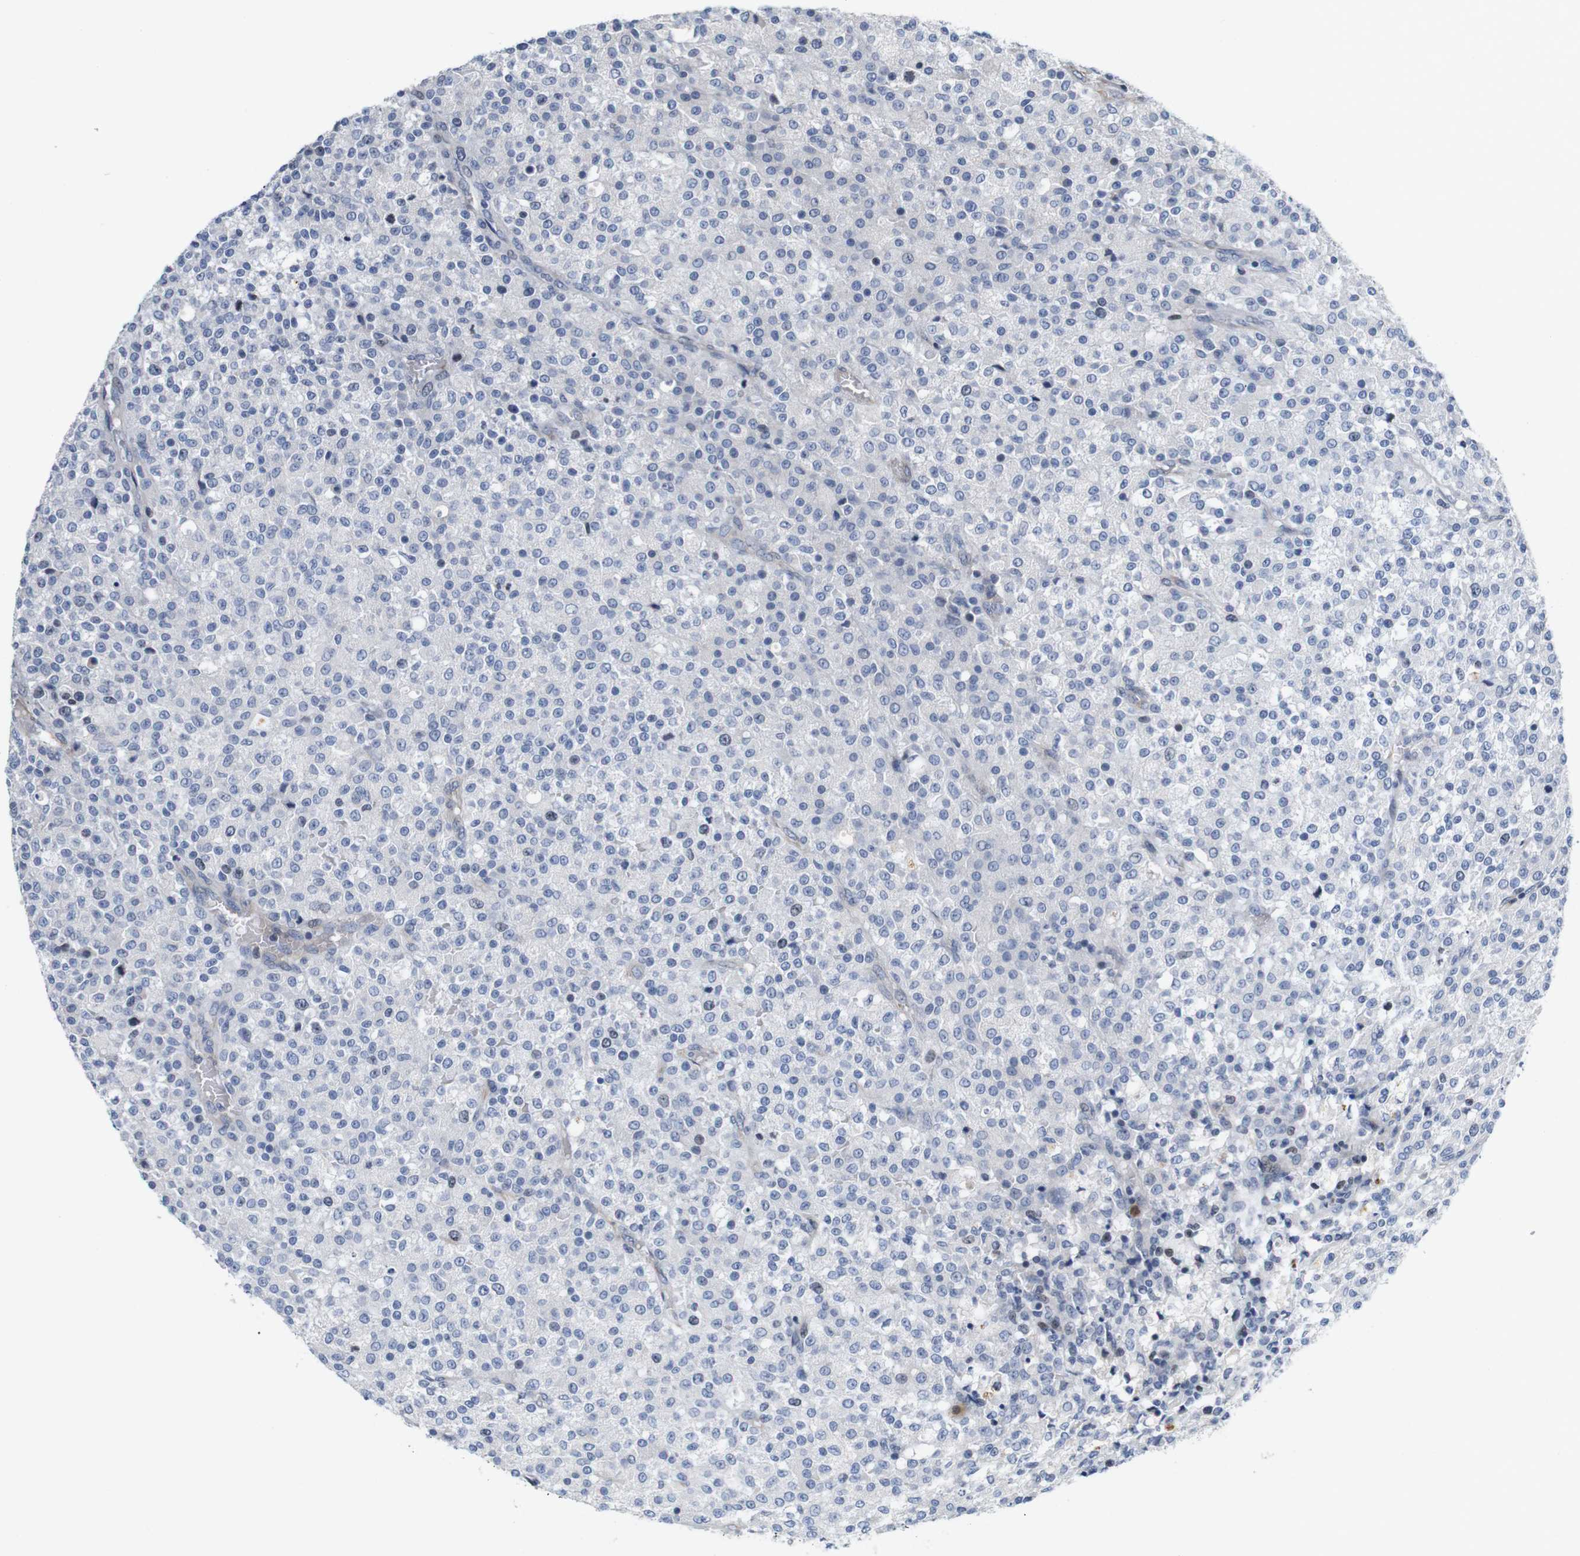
{"staining": {"intensity": "negative", "quantity": "none", "location": "none"}, "tissue": "testis cancer", "cell_type": "Tumor cells", "image_type": "cancer", "snomed": [{"axis": "morphology", "description": "Seminoma, NOS"}, {"axis": "topography", "description": "Testis"}], "caption": "High power microscopy photomicrograph of an immunohistochemistry photomicrograph of seminoma (testis), revealing no significant positivity in tumor cells. (DAB immunohistochemistry, high magnification).", "gene": "CYB561", "patient": {"sex": "male", "age": 59}}